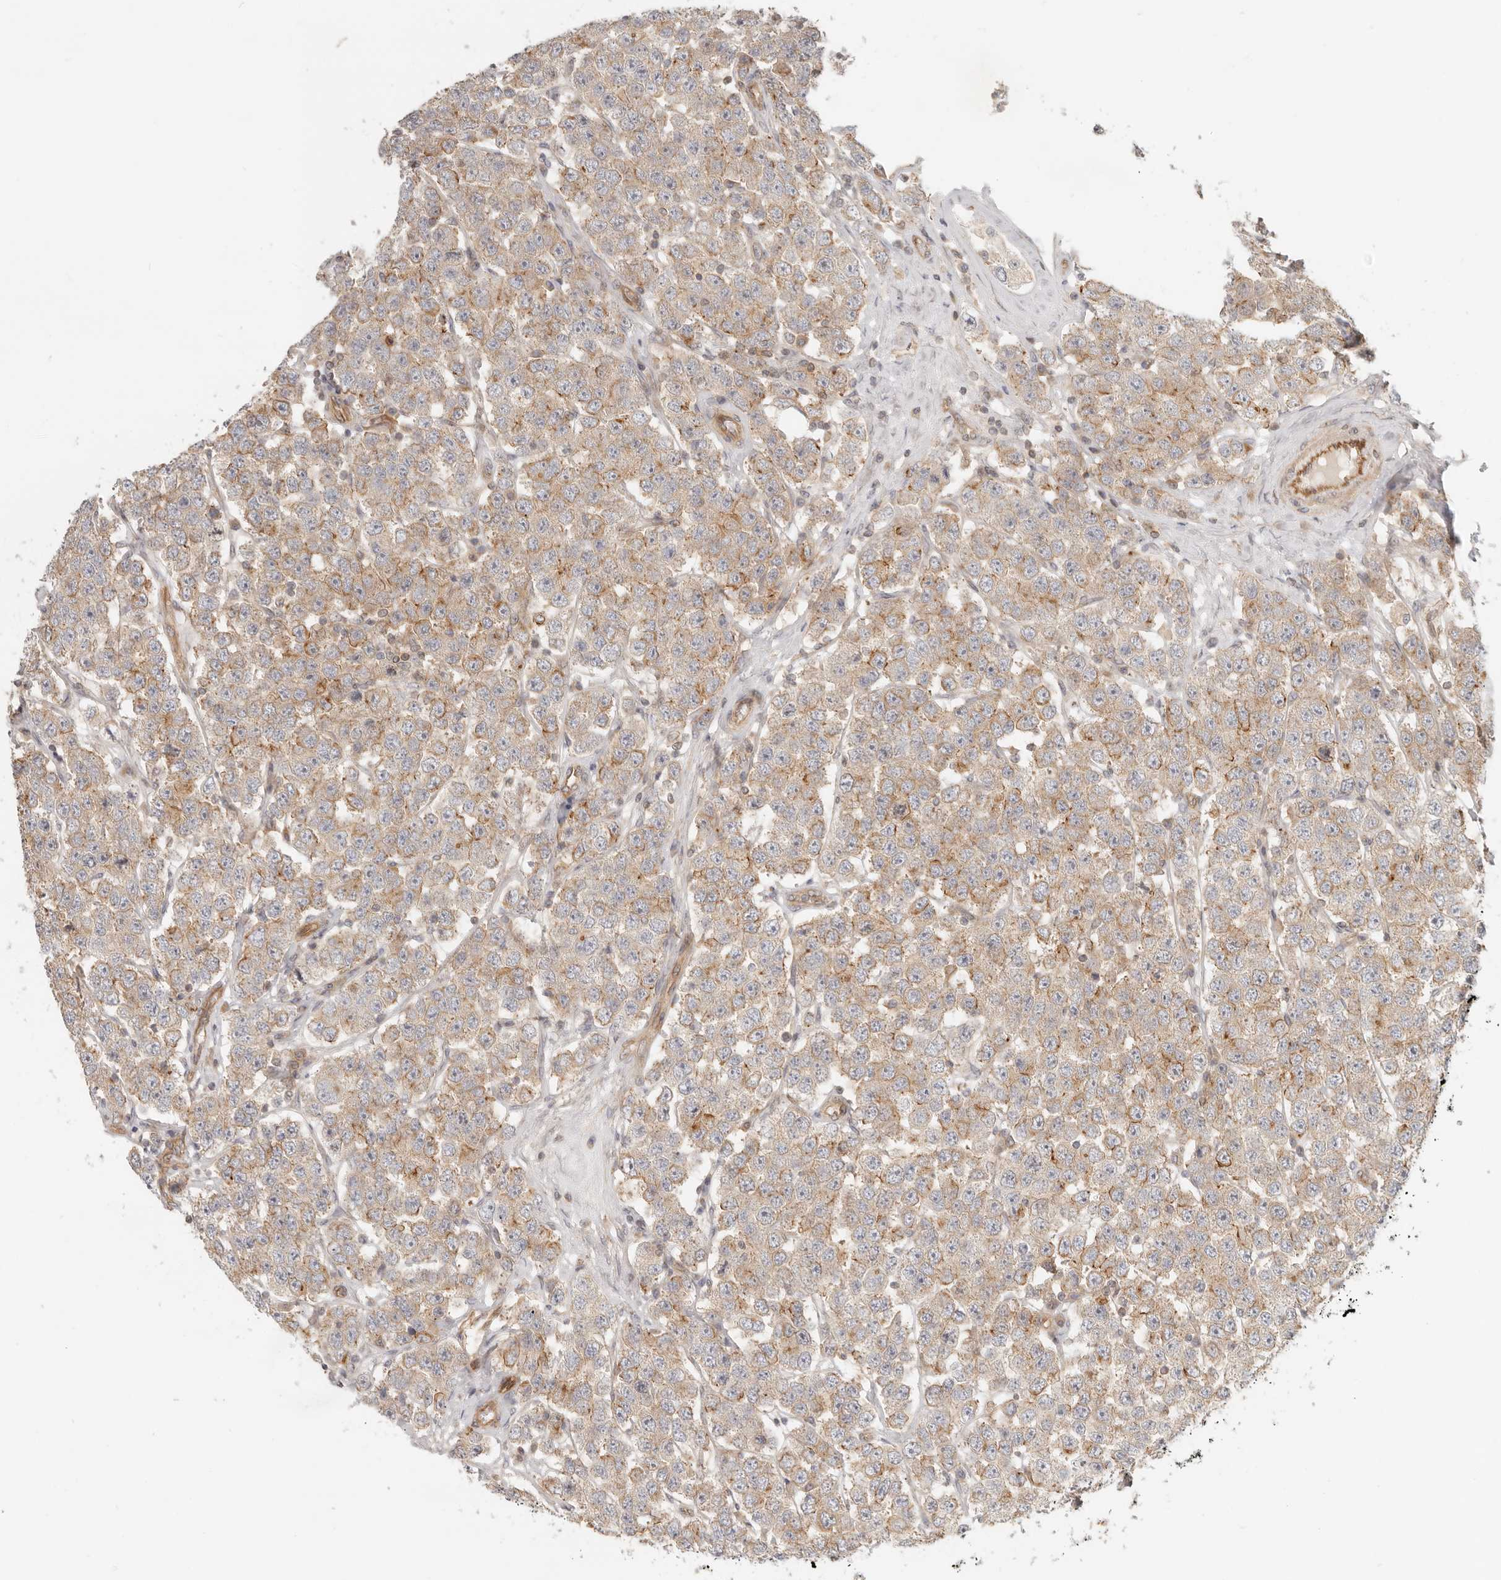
{"staining": {"intensity": "weak", "quantity": "25%-75%", "location": "cytoplasmic/membranous"}, "tissue": "testis cancer", "cell_type": "Tumor cells", "image_type": "cancer", "snomed": [{"axis": "morphology", "description": "Seminoma, NOS"}, {"axis": "topography", "description": "Testis"}], "caption": "Testis seminoma tissue shows weak cytoplasmic/membranous staining in about 25%-75% of tumor cells", "gene": "UFSP1", "patient": {"sex": "male", "age": 28}}